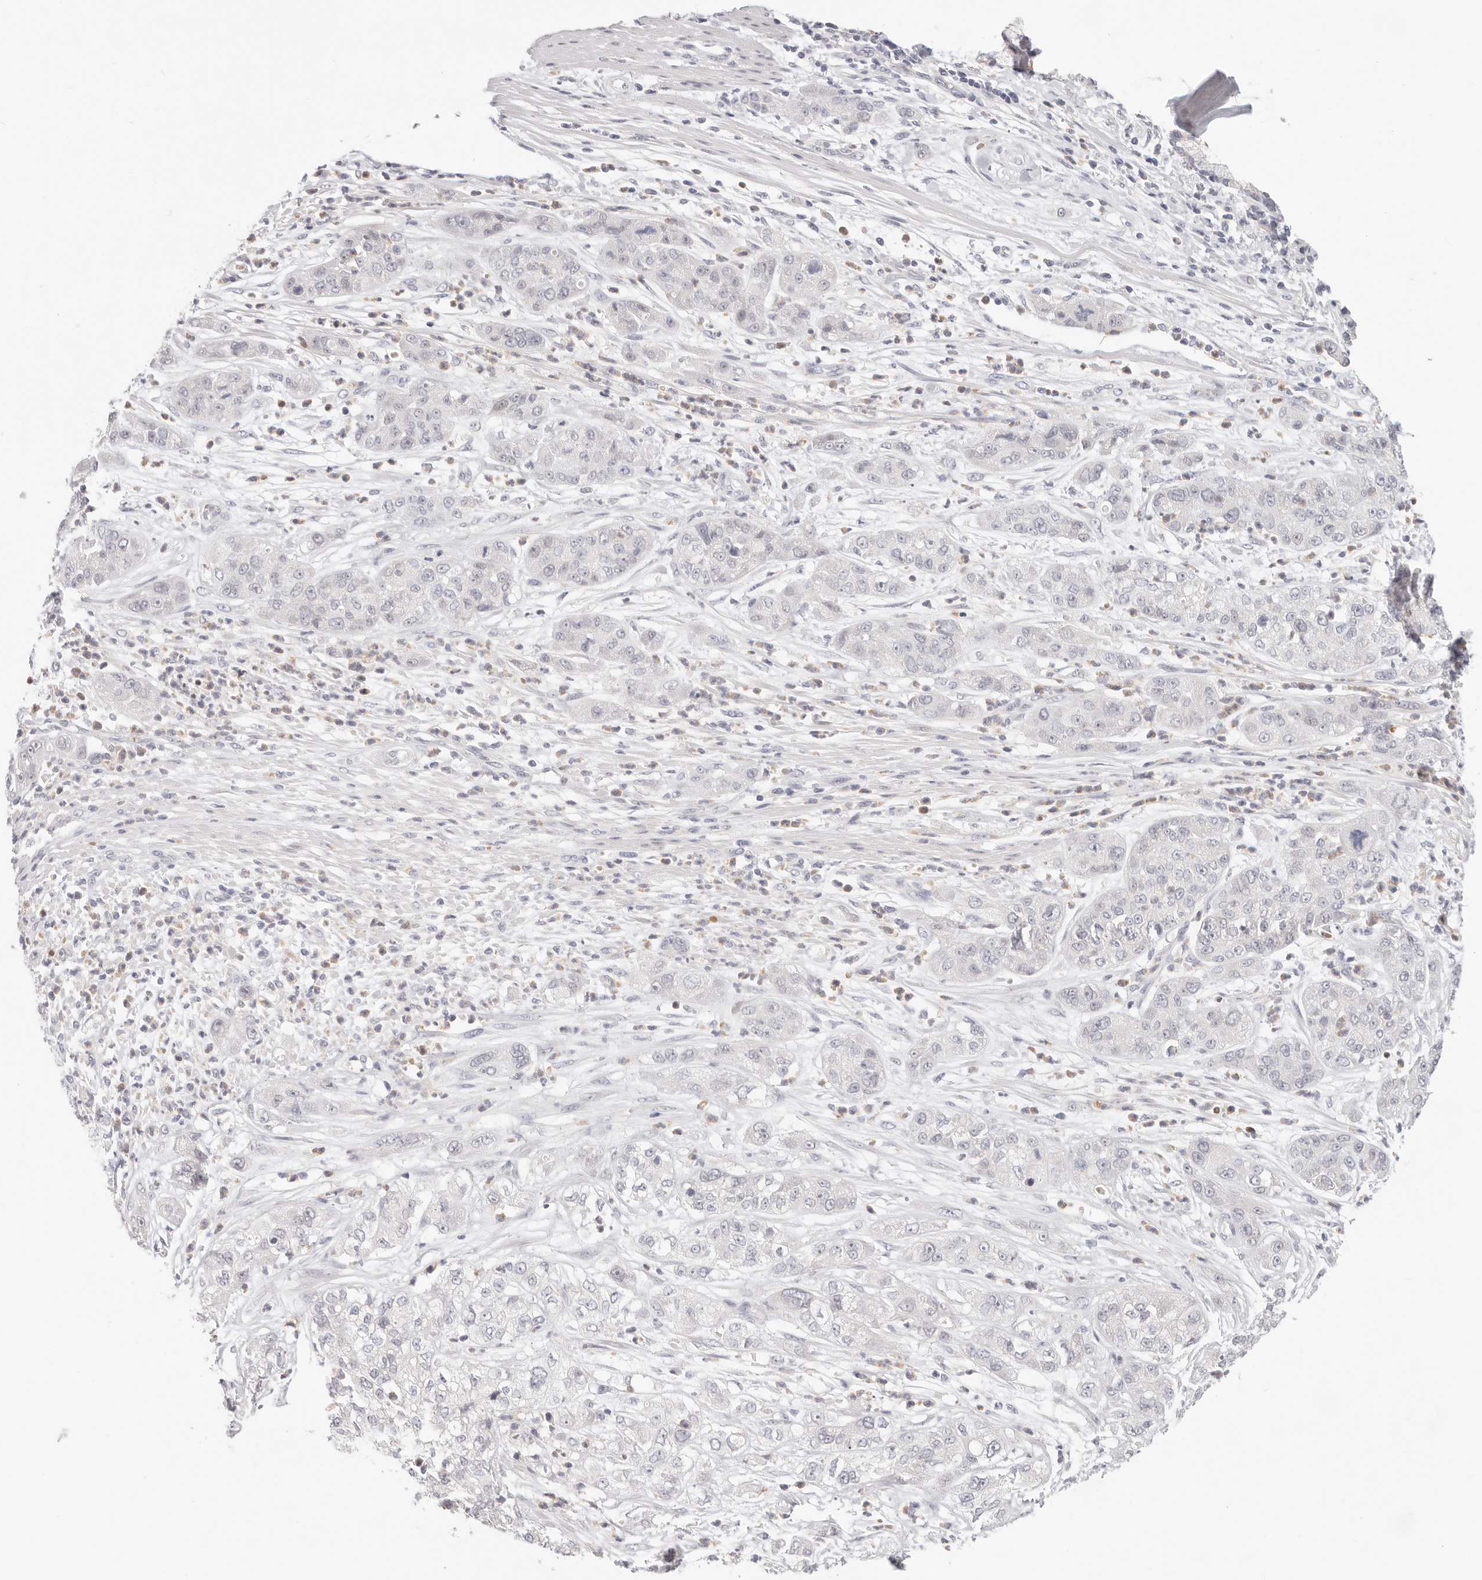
{"staining": {"intensity": "negative", "quantity": "none", "location": "none"}, "tissue": "pancreatic cancer", "cell_type": "Tumor cells", "image_type": "cancer", "snomed": [{"axis": "morphology", "description": "Adenocarcinoma, NOS"}, {"axis": "topography", "description": "Pancreas"}], "caption": "Immunohistochemistry of pancreatic cancer (adenocarcinoma) shows no staining in tumor cells.", "gene": "ASCL1", "patient": {"sex": "female", "age": 78}}